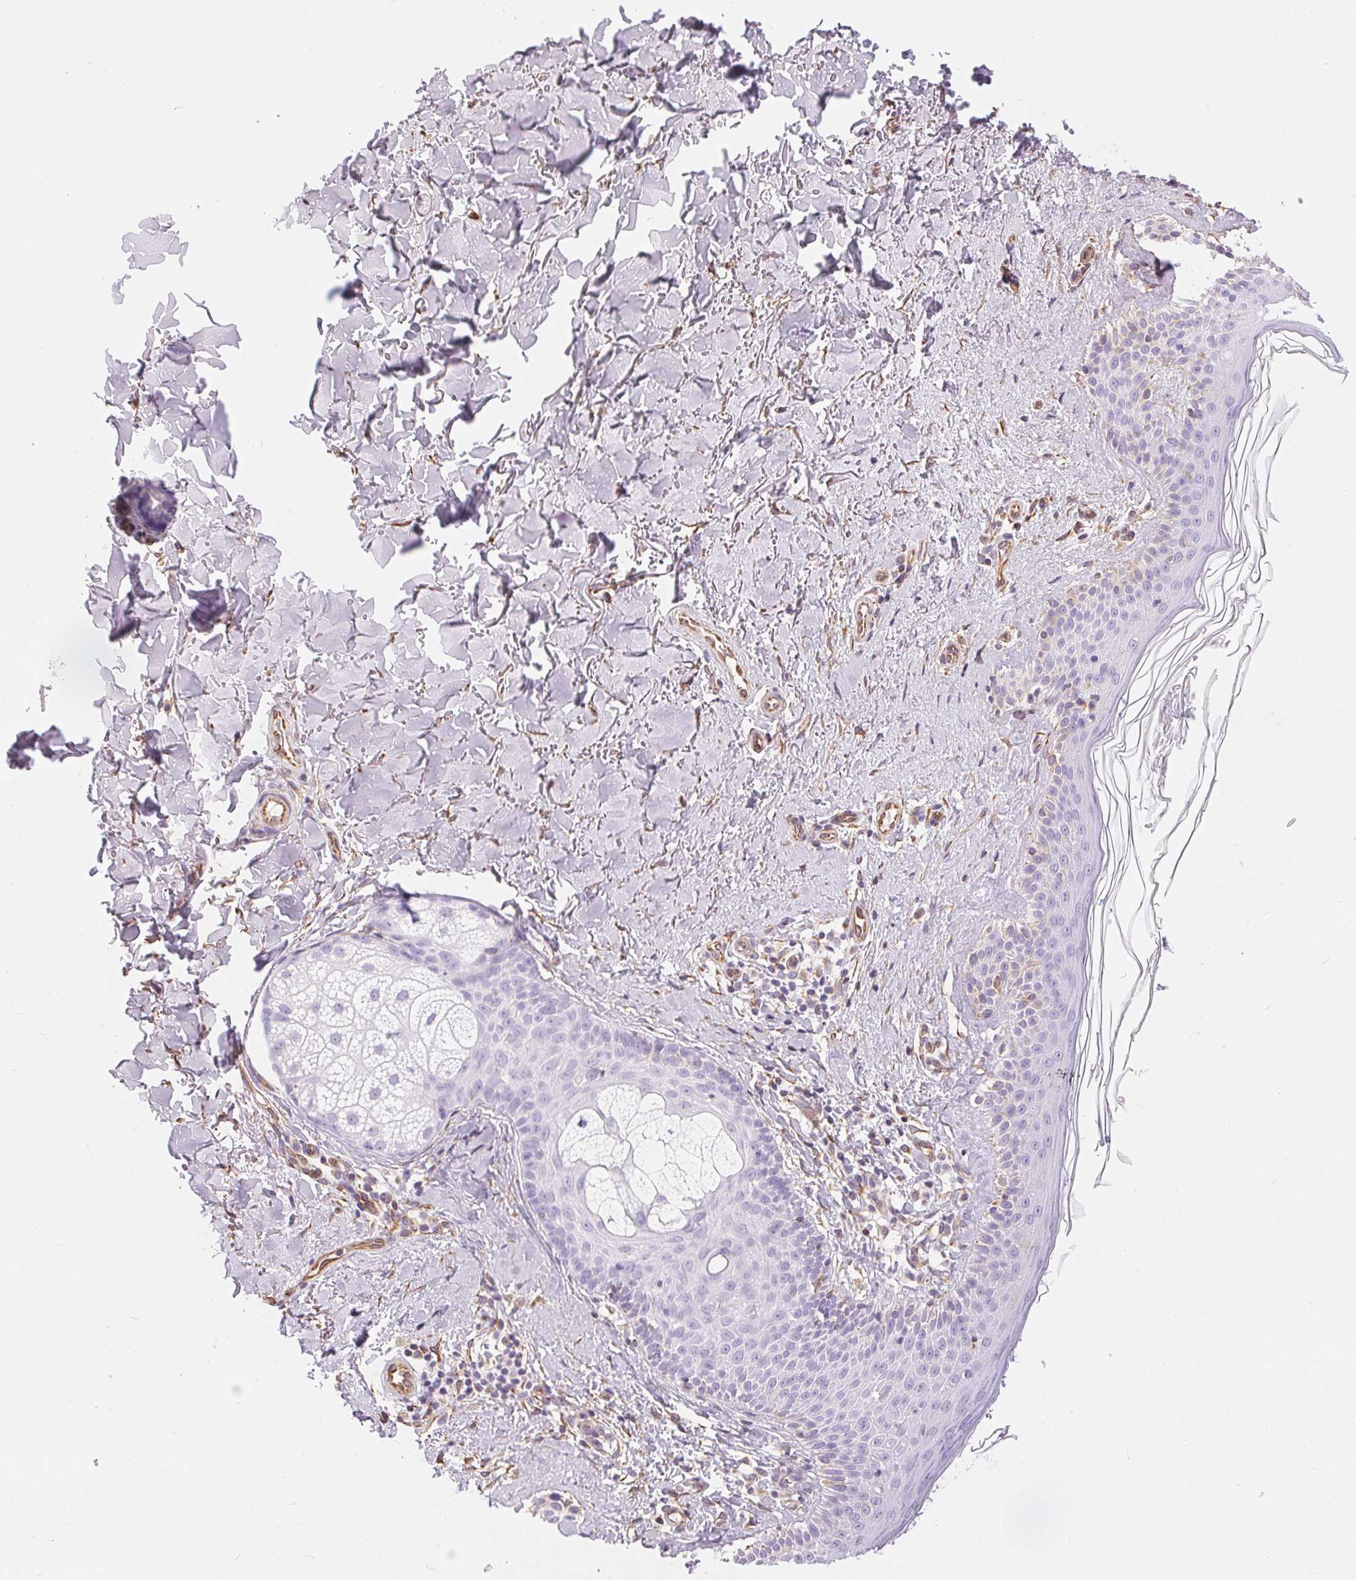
{"staining": {"intensity": "negative", "quantity": "none", "location": "none"}, "tissue": "skin cancer", "cell_type": "Tumor cells", "image_type": "cancer", "snomed": [{"axis": "morphology", "description": "Basal cell carcinoma"}, {"axis": "topography", "description": "Skin"}], "caption": "This is an immunohistochemistry image of basal cell carcinoma (skin). There is no expression in tumor cells.", "gene": "GFAP", "patient": {"sex": "male", "age": 64}}